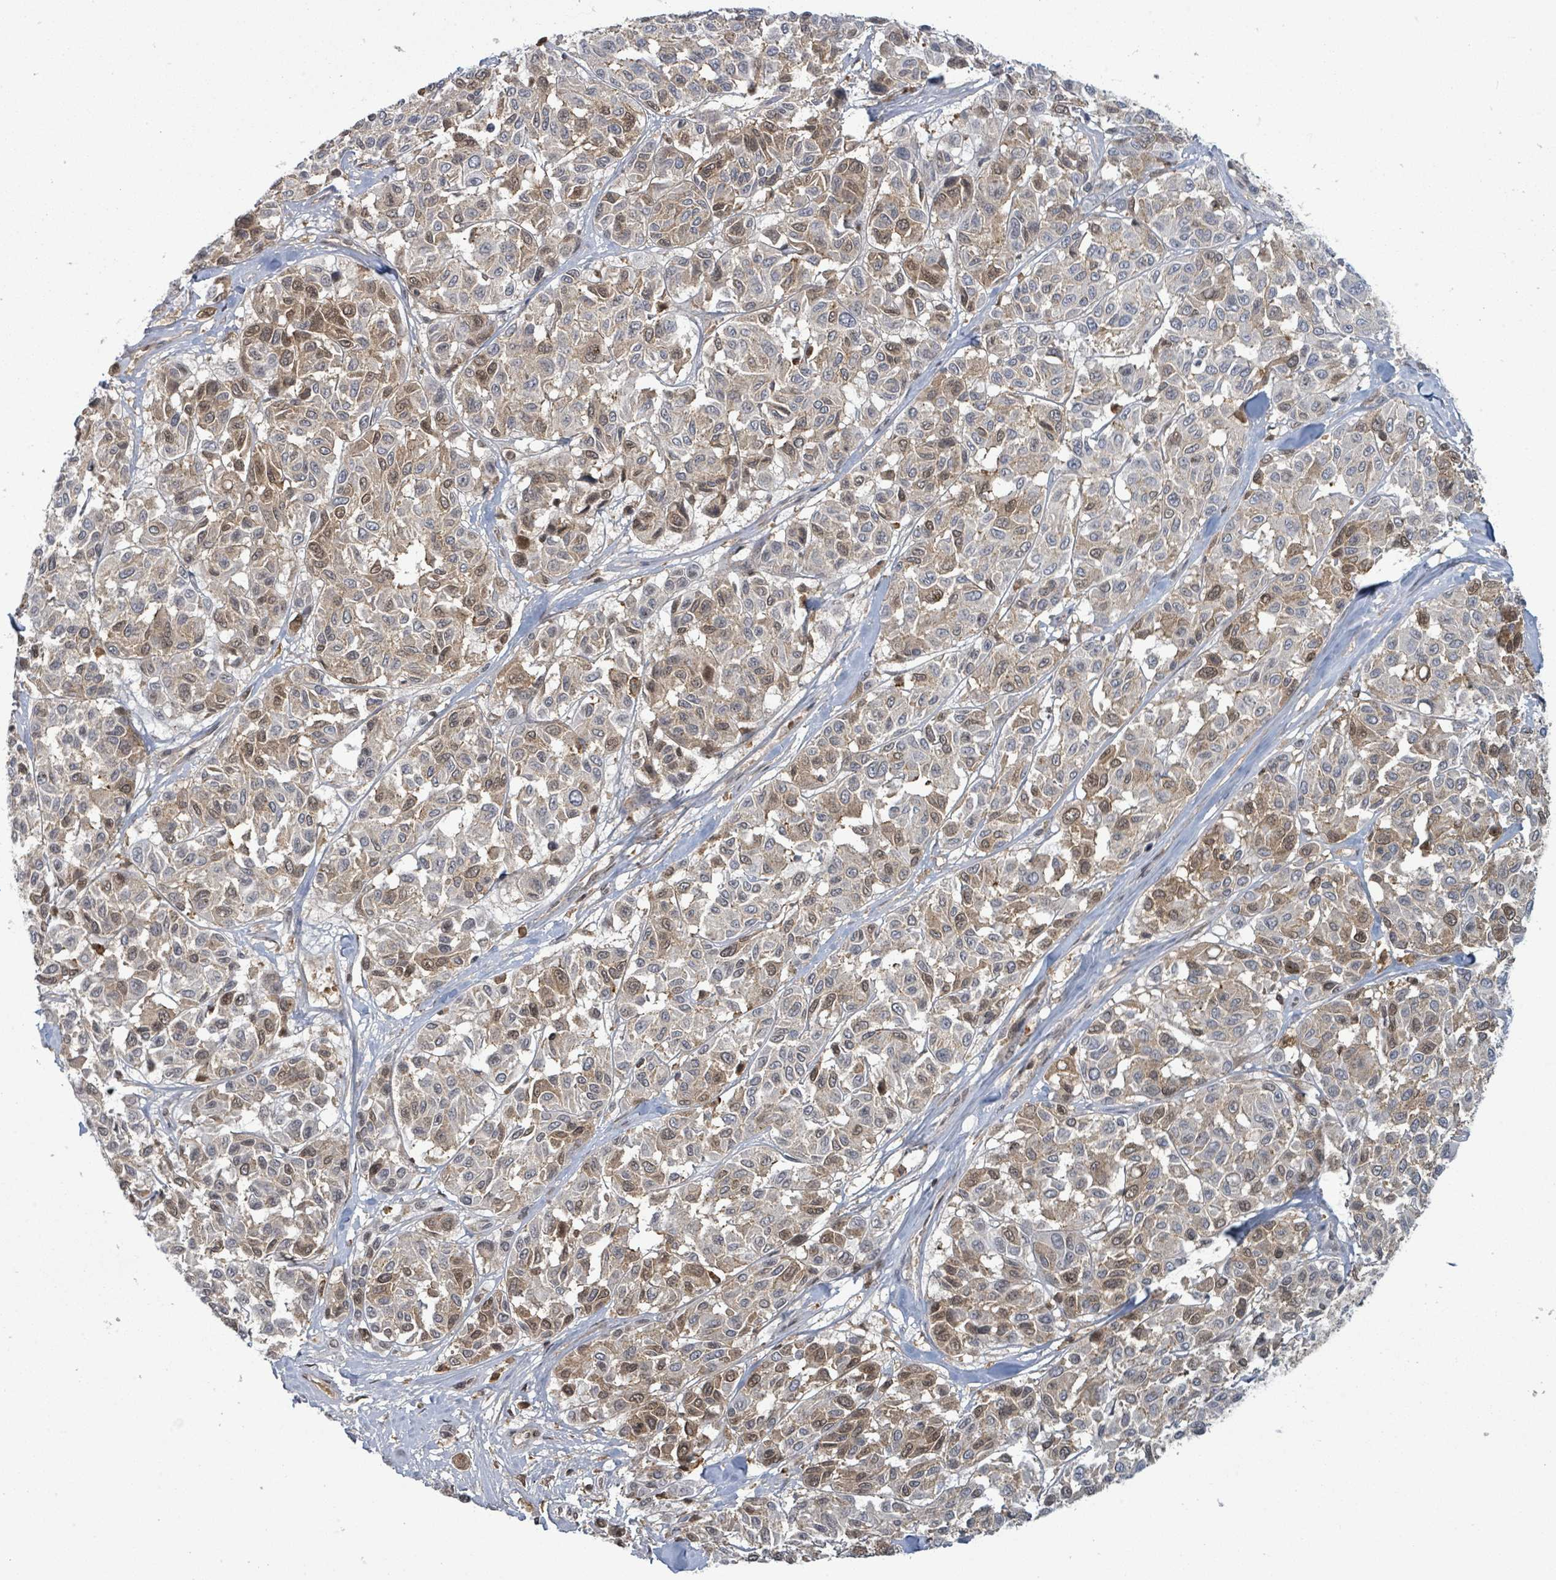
{"staining": {"intensity": "moderate", "quantity": "25%-75%", "location": "cytoplasmic/membranous,nuclear"}, "tissue": "melanoma", "cell_type": "Tumor cells", "image_type": "cancer", "snomed": [{"axis": "morphology", "description": "Malignant melanoma, NOS"}, {"axis": "topography", "description": "Skin"}], "caption": "Human melanoma stained for a protein (brown) displays moderate cytoplasmic/membranous and nuclear positive positivity in approximately 25%-75% of tumor cells.", "gene": "TNFRSF14", "patient": {"sex": "female", "age": 66}}